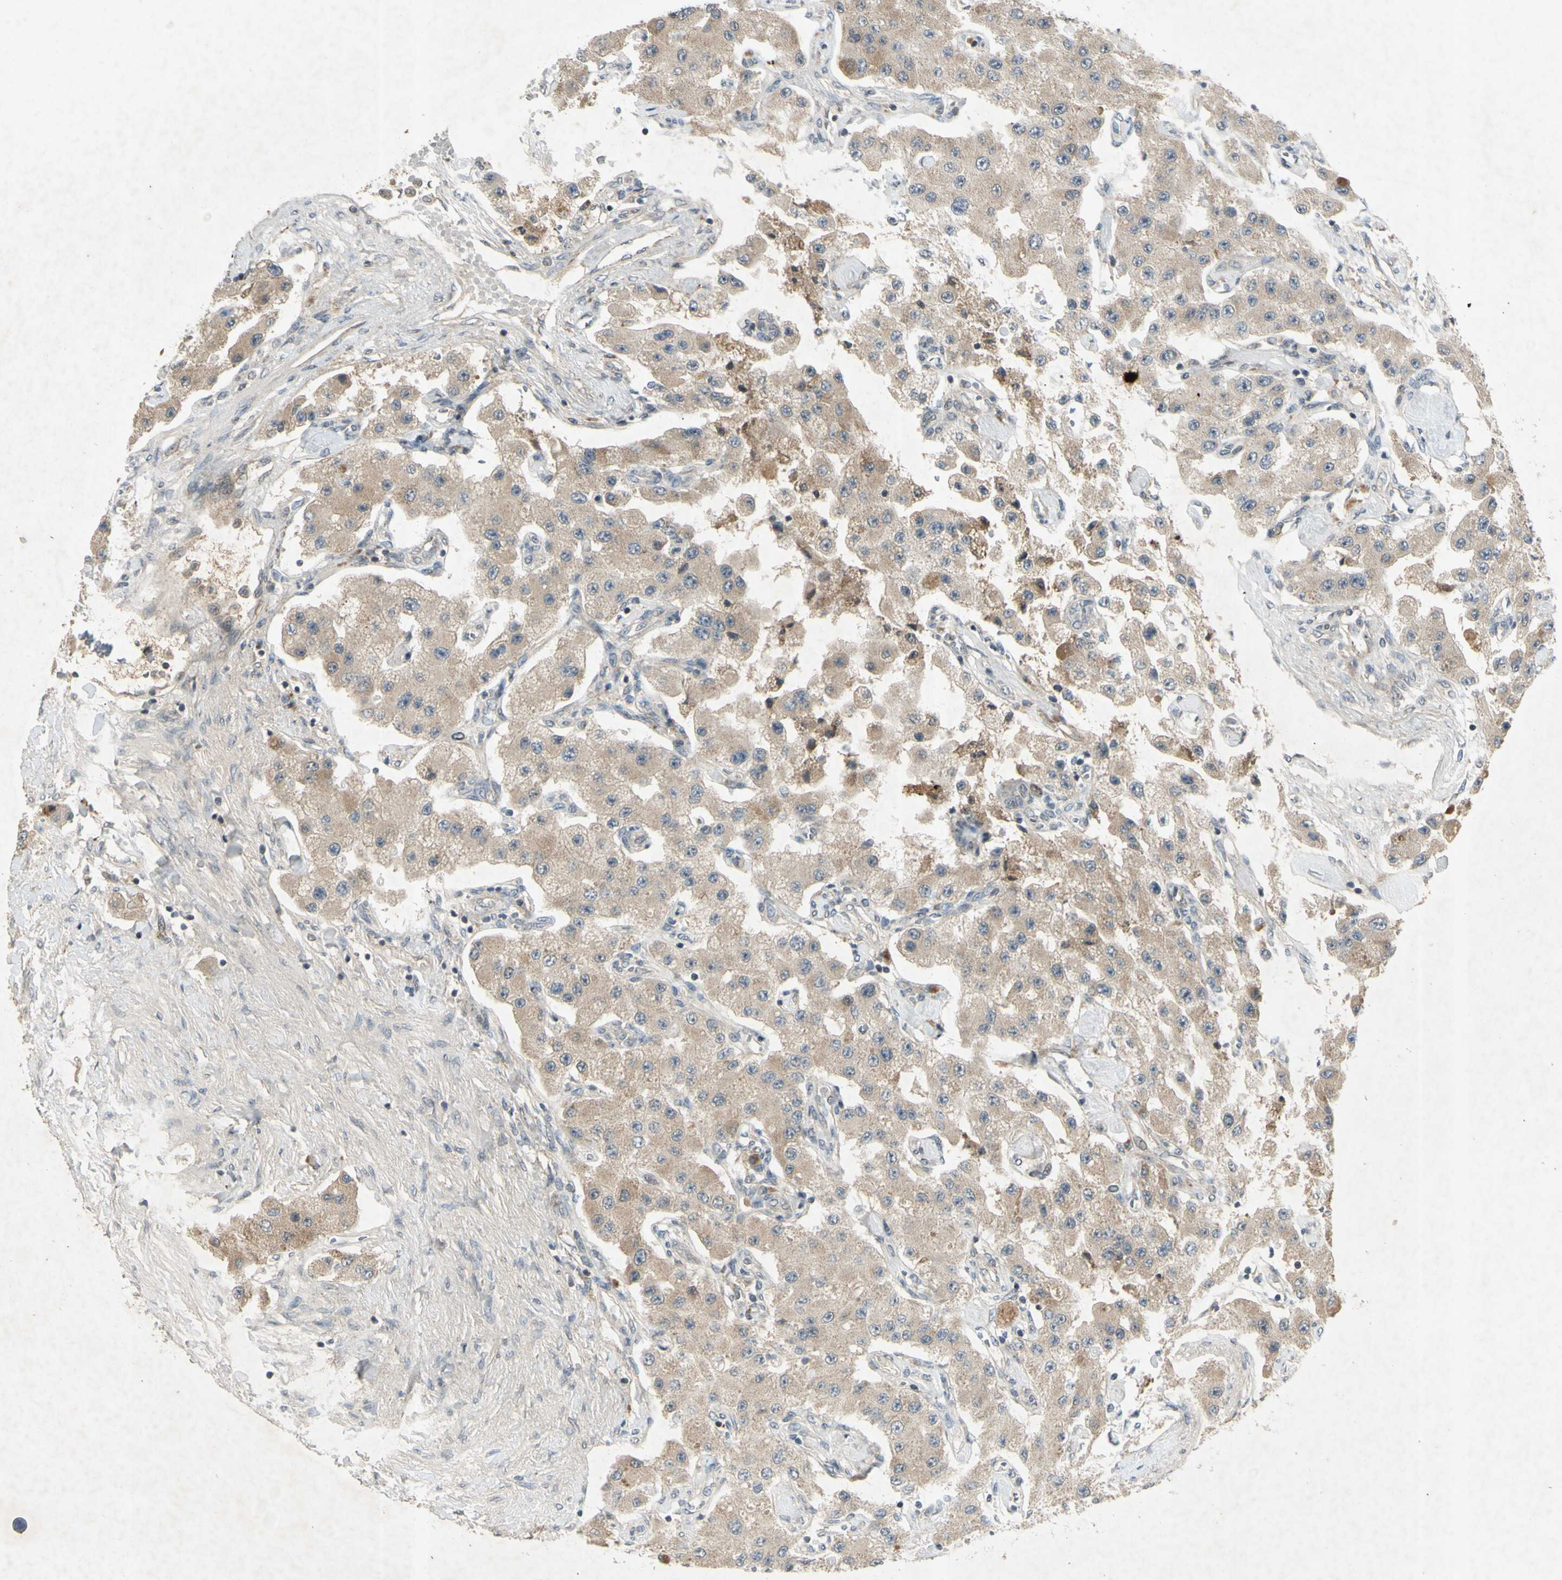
{"staining": {"intensity": "weak", "quantity": ">75%", "location": "cytoplasmic/membranous"}, "tissue": "carcinoid", "cell_type": "Tumor cells", "image_type": "cancer", "snomed": [{"axis": "morphology", "description": "Carcinoid, malignant, NOS"}, {"axis": "topography", "description": "Pancreas"}], "caption": "Brown immunohistochemical staining in human carcinoid (malignant) demonstrates weak cytoplasmic/membranous expression in about >75% of tumor cells.", "gene": "RAD18", "patient": {"sex": "male", "age": 41}}